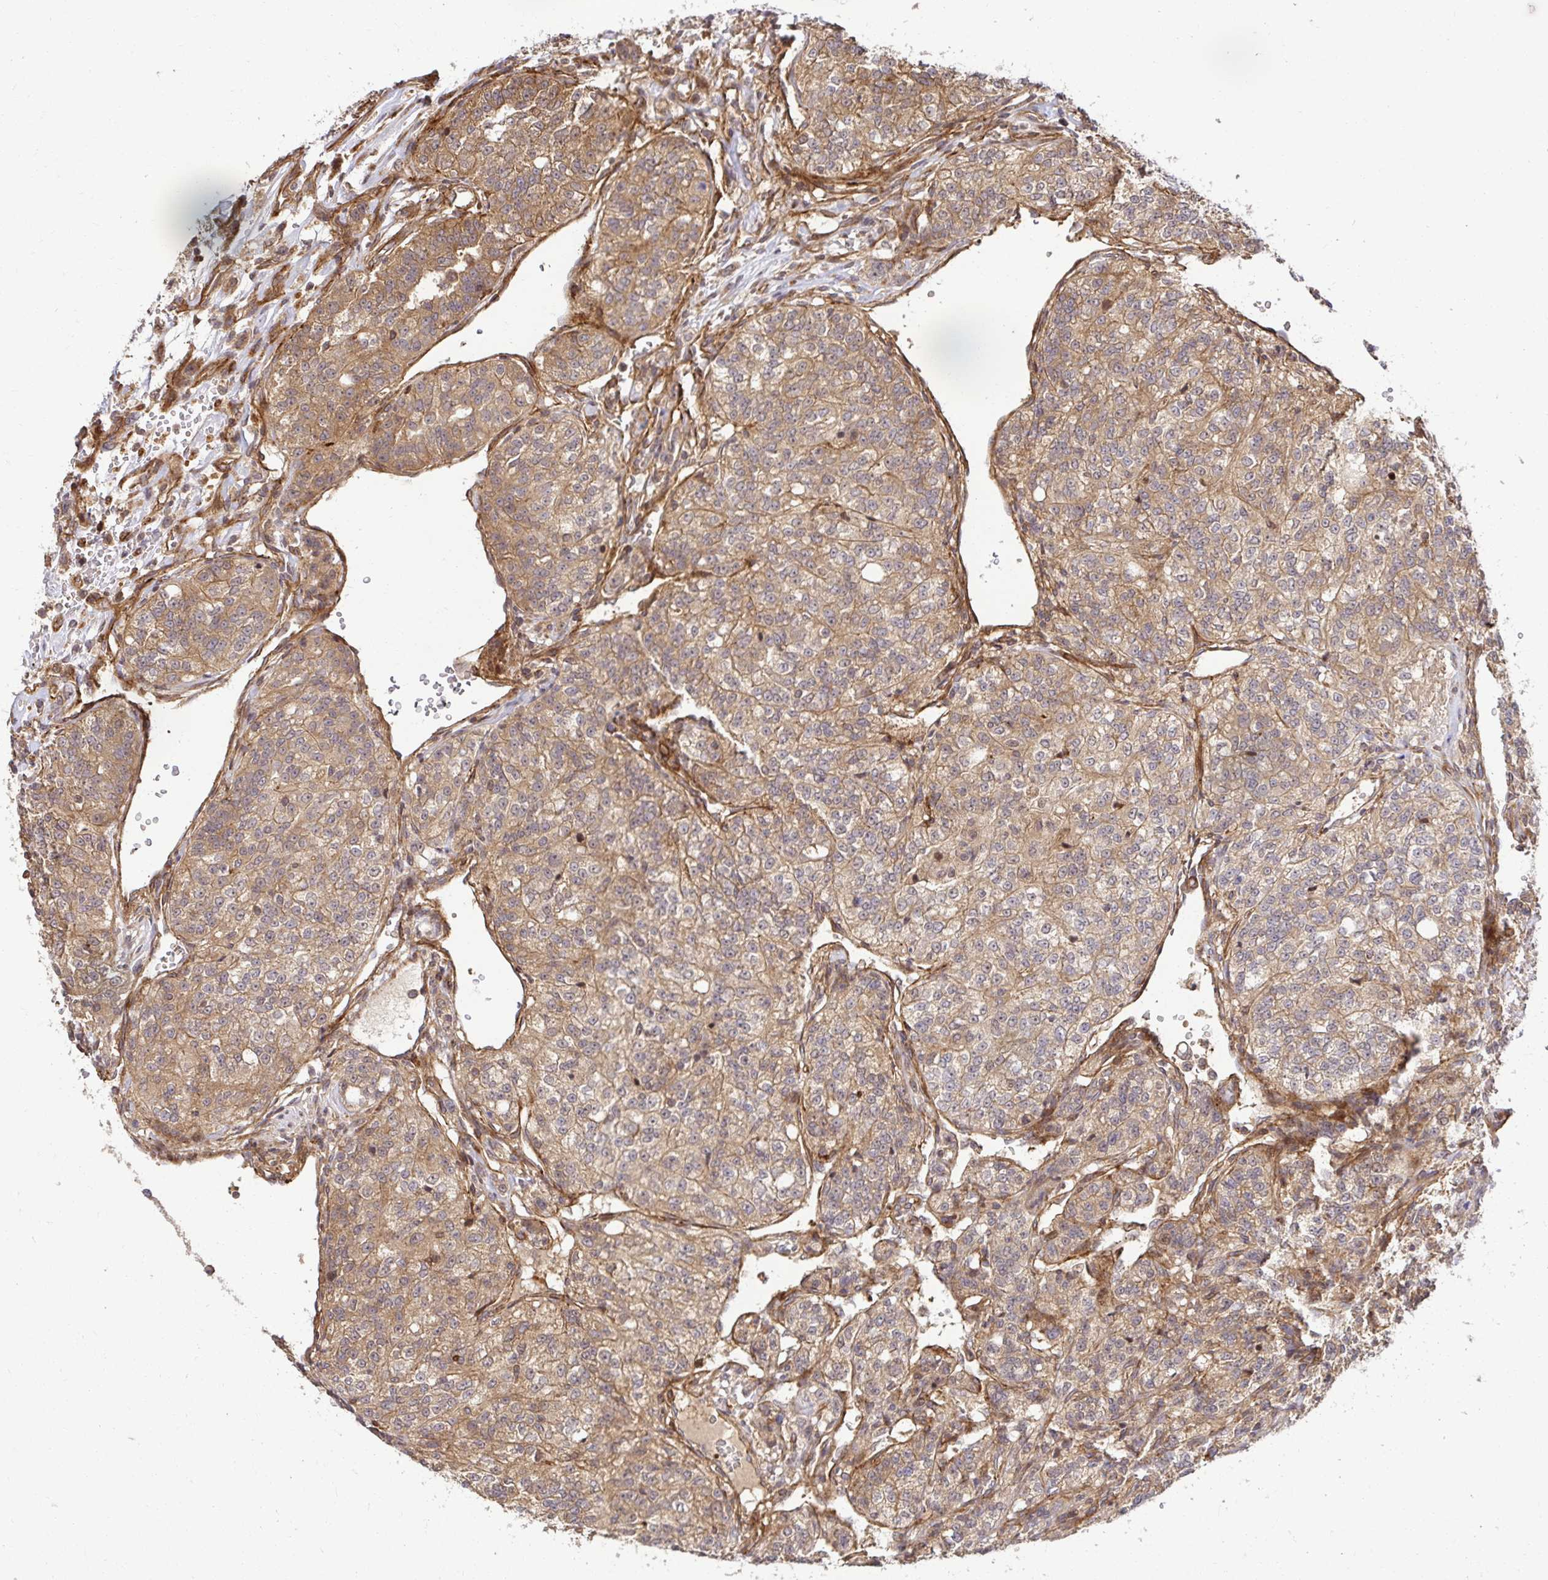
{"staining": {"intensity": "weak", "quantity": "25%-75%", "location": "cytoplasmic/membranous"}, "tissue": "renal cancer", "cell_type": "Tumor cells", "image_type": "cancer", "snomed": [{"axis": "morphology", "description": "Adenocarcinoma, NOS"}, {"axis": "topography", "description": "Kidney"}], "caption": "Human renal adenocarcinoma stained with a brown dye shows weak cytoplasmic/membranous positive staining in about 25%-75% of tumor cells.", "gene": "PSMA4", "patient": {"sex": "female", "age": 63}}